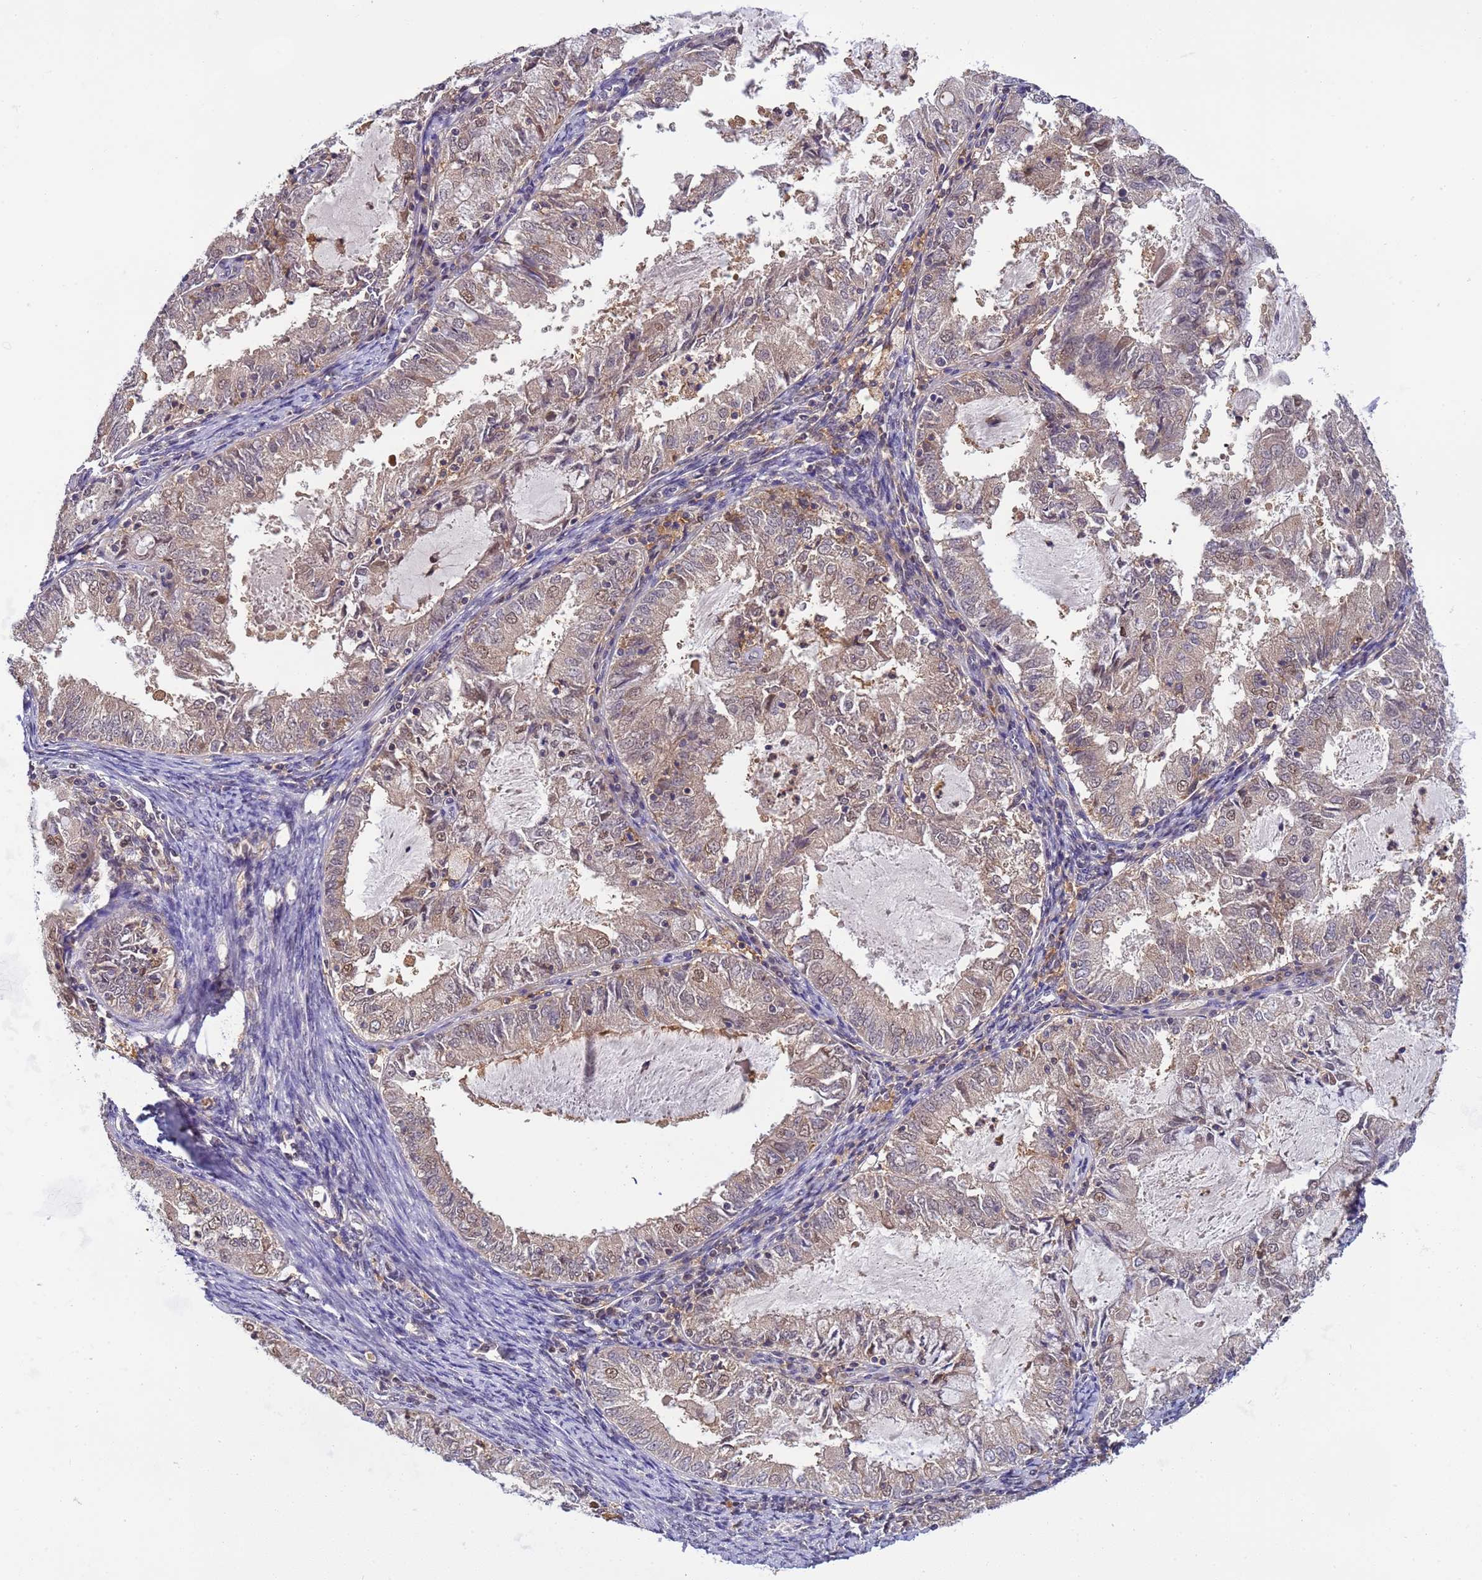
{"staining": {"intensity": "moderate", "quantity": "<25%", "location": "nuclear"}, "tissue": "endometrial cancer", "cell_type": "Tumor cells", "image_type": "cancer", "snomed": [{"axis": "morphology", "description": "Adenocarcinoma, NOS"}, {"axis": "topography", "description": "Endometrium"}], "caption": "Immunohistochemical staining of human endometrial adenocarcinoma shows low levels of moderate nuclear positivity in approximately <25% of tumor cells. (DAB IHC with brightfield microscopy, high magnification).", "gene": "CD53", "patient": {"sex": "female", "age": 57}}